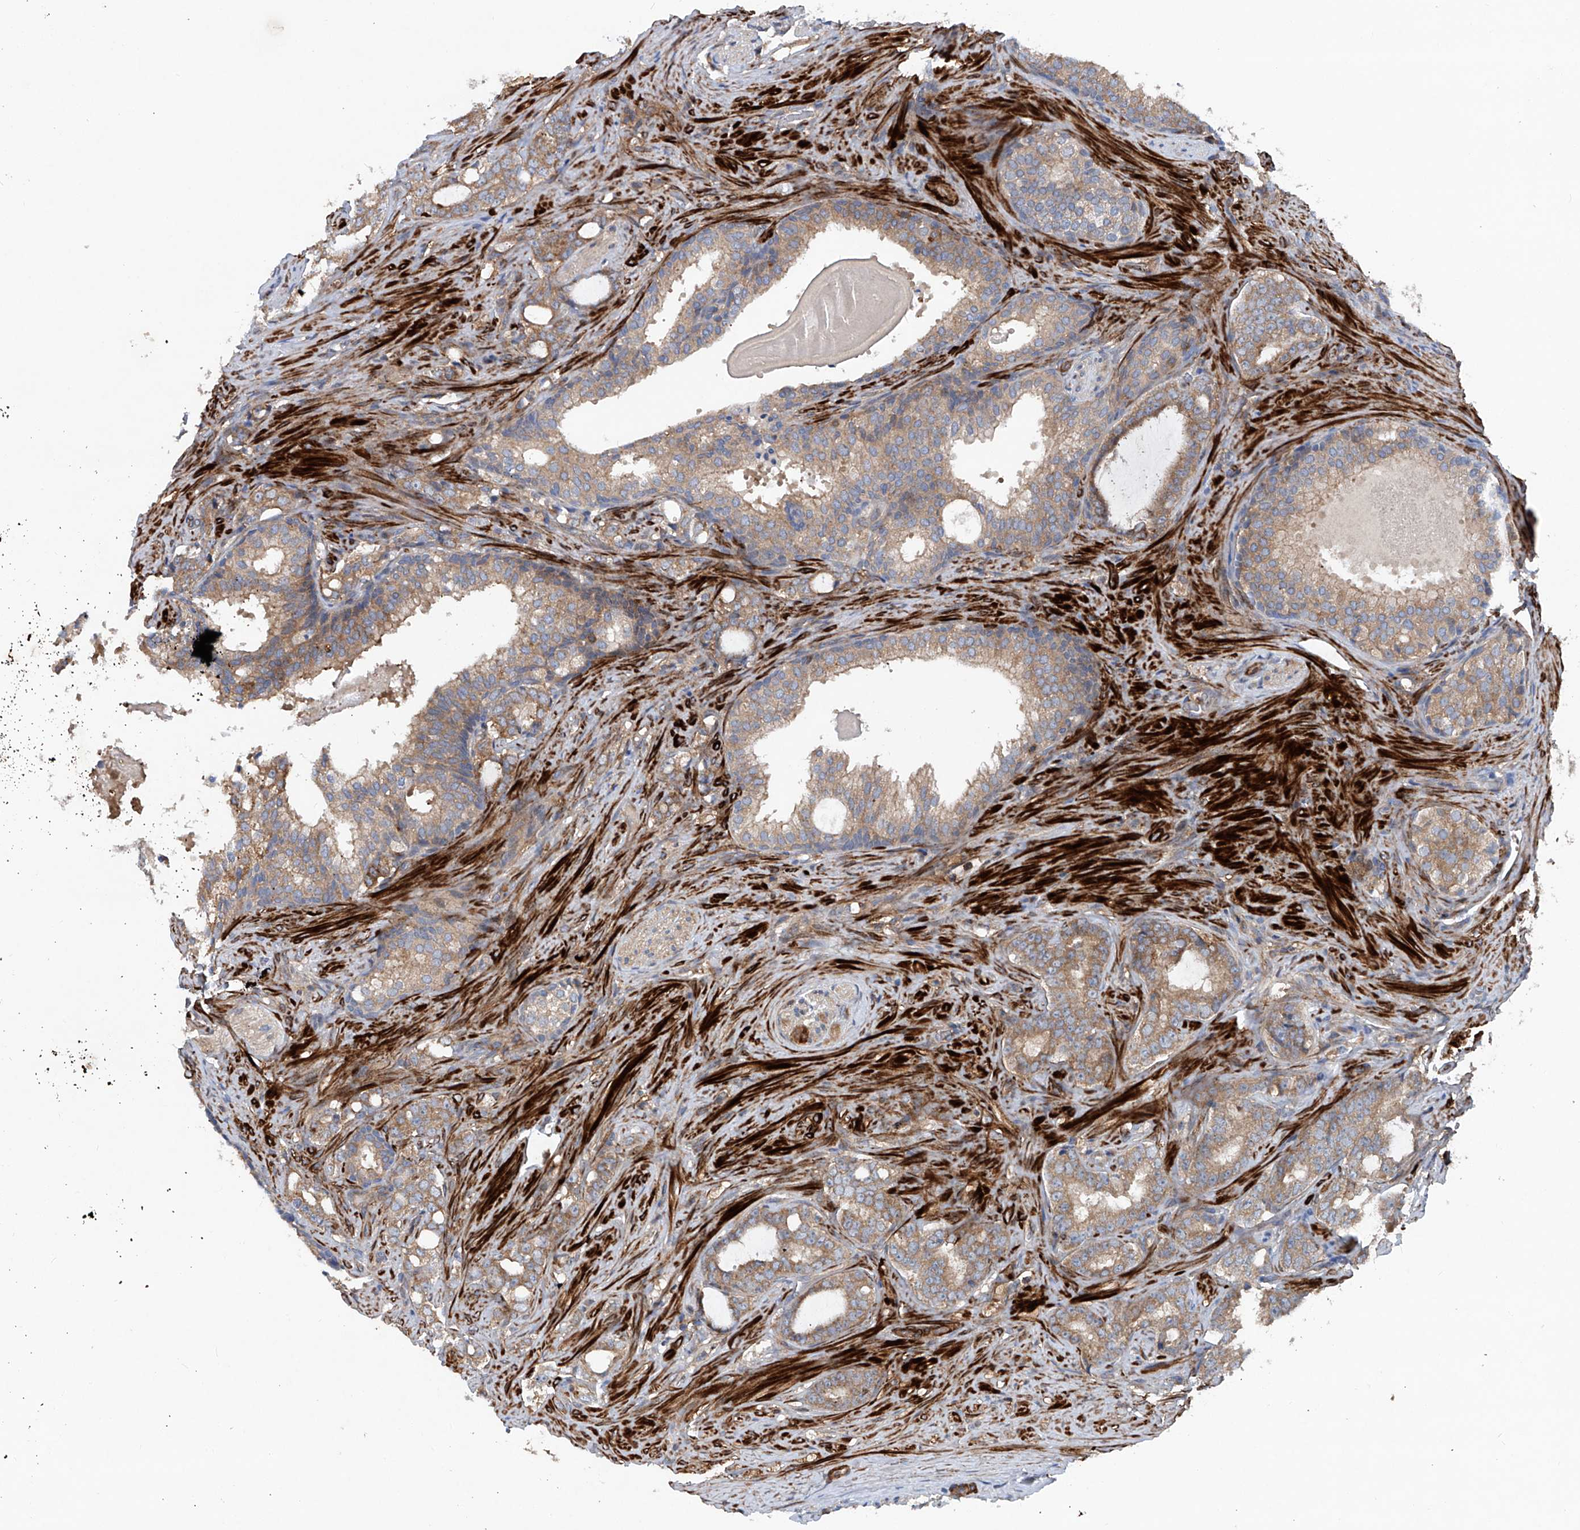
{"staining": {"intensity": "weak", "quantity": ">75%", "location": "cytoplasmic/membranous"}, "tissue": "prostate cancer", "cell_type": "Tumor cells", "image_type": "cancer", "snomed": [{"axis": "morphology", "description": "Adenocarcinoma, High grade"}, {"axis": "topography", "description": "Prostate"}], "caption": "Adenocarcinoma (high-grade) (prostate) was stained to show a protein in brown. There is low levels of weak cytoplasmic/membranous positivity in approximately >75% of tumor cells.", "gene": "NT5C3A", "patient": {"sex": "male", "age": 64}}